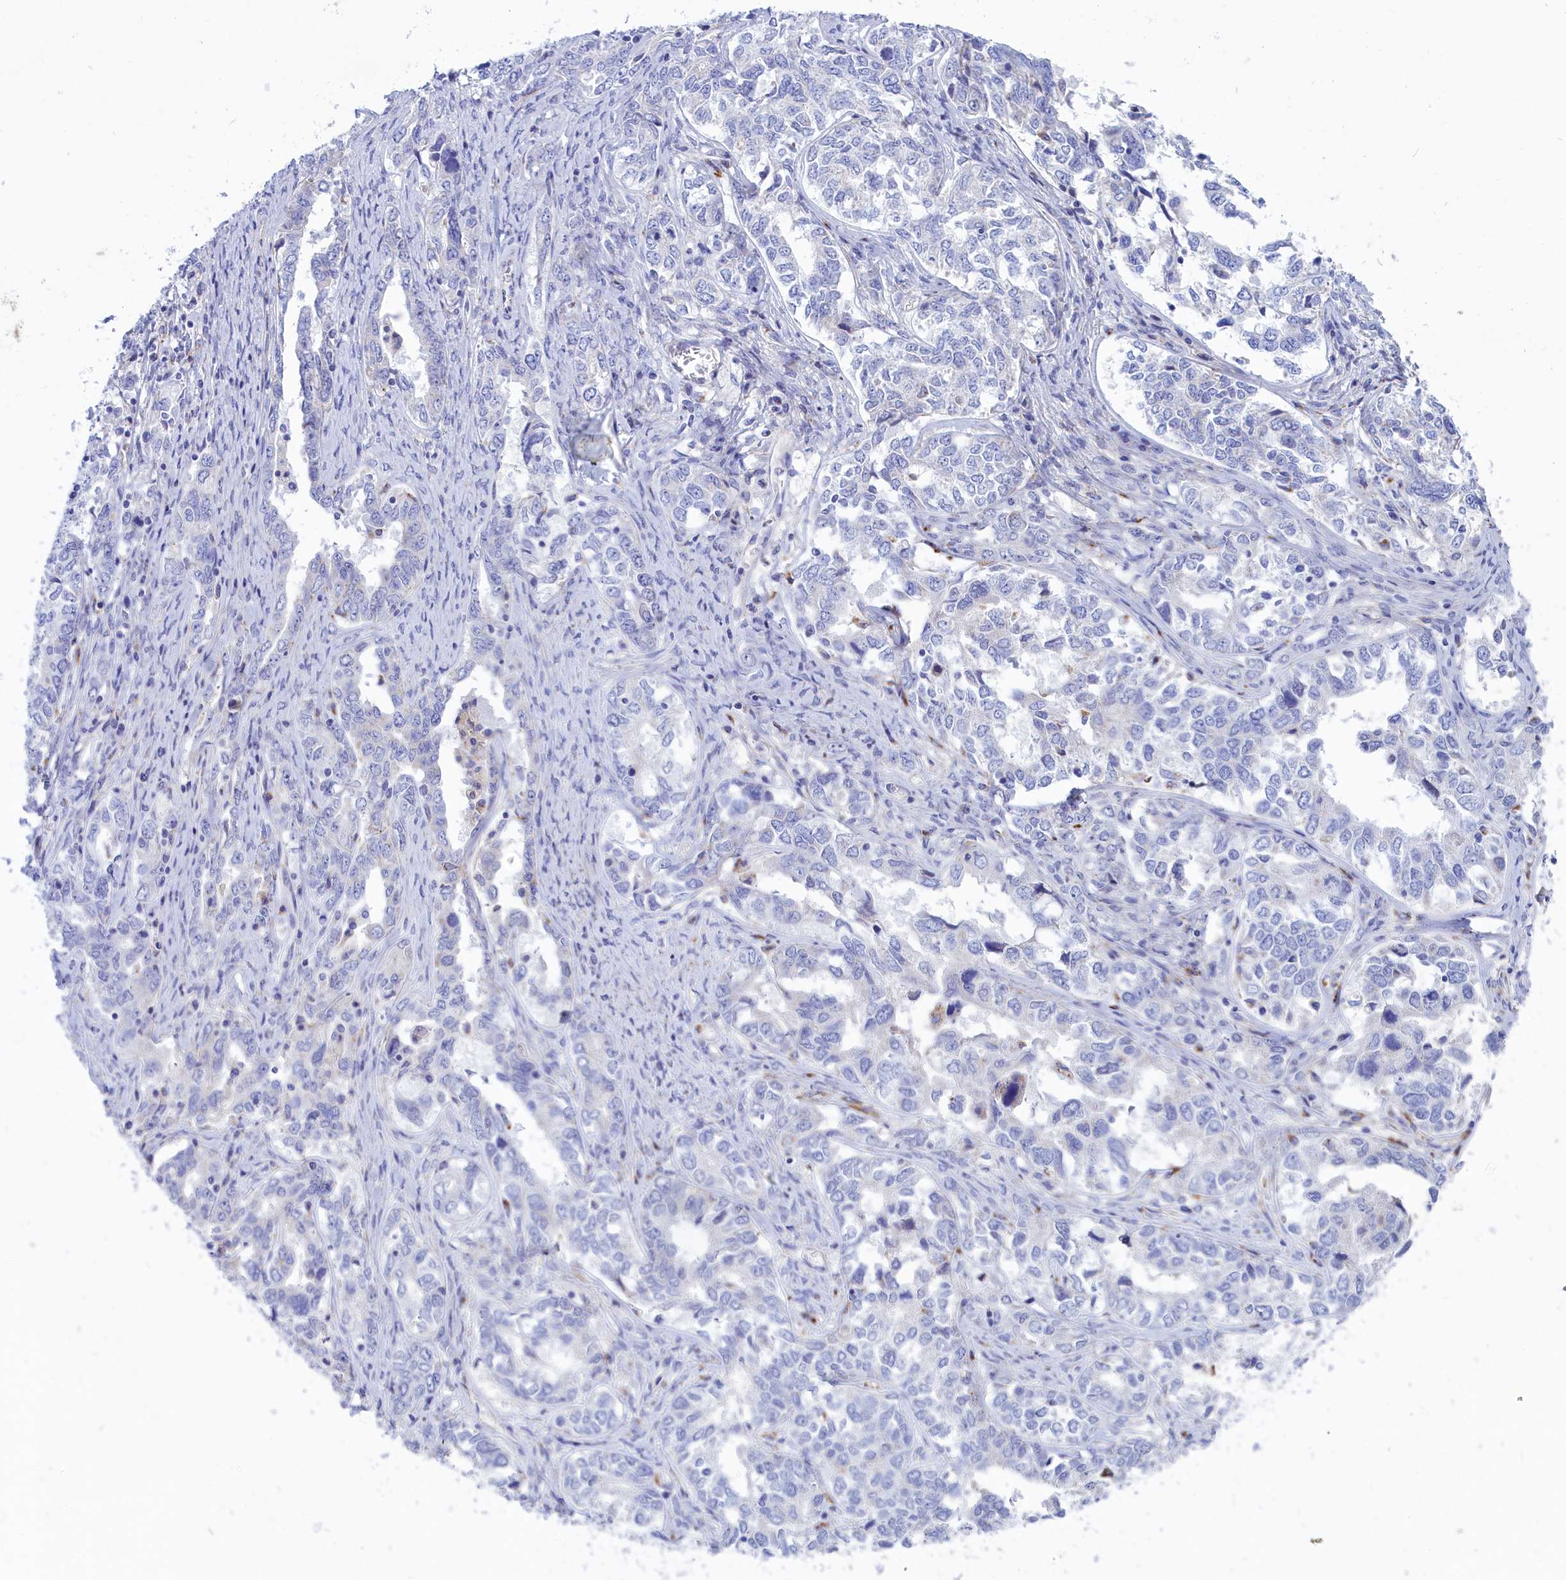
{"staining": {"intensity": "negative", "quantity": "none", "location": "none"}, "tissue": "ovarian cancer", "cell_type": "Tumor cells", "image_type": "cancer", "snomed": [{"axis": "morphology", "description": "Carcinoma, endometroid"}, {"axis": "topography", "description": "Ovary"}], "caption": "Histopathology image shows no significant protein positivity in tumor cells of endometroid carcinoma (ovarian).", "gene": "WDR6", "patient": {"sex": "female", "age": 62}}